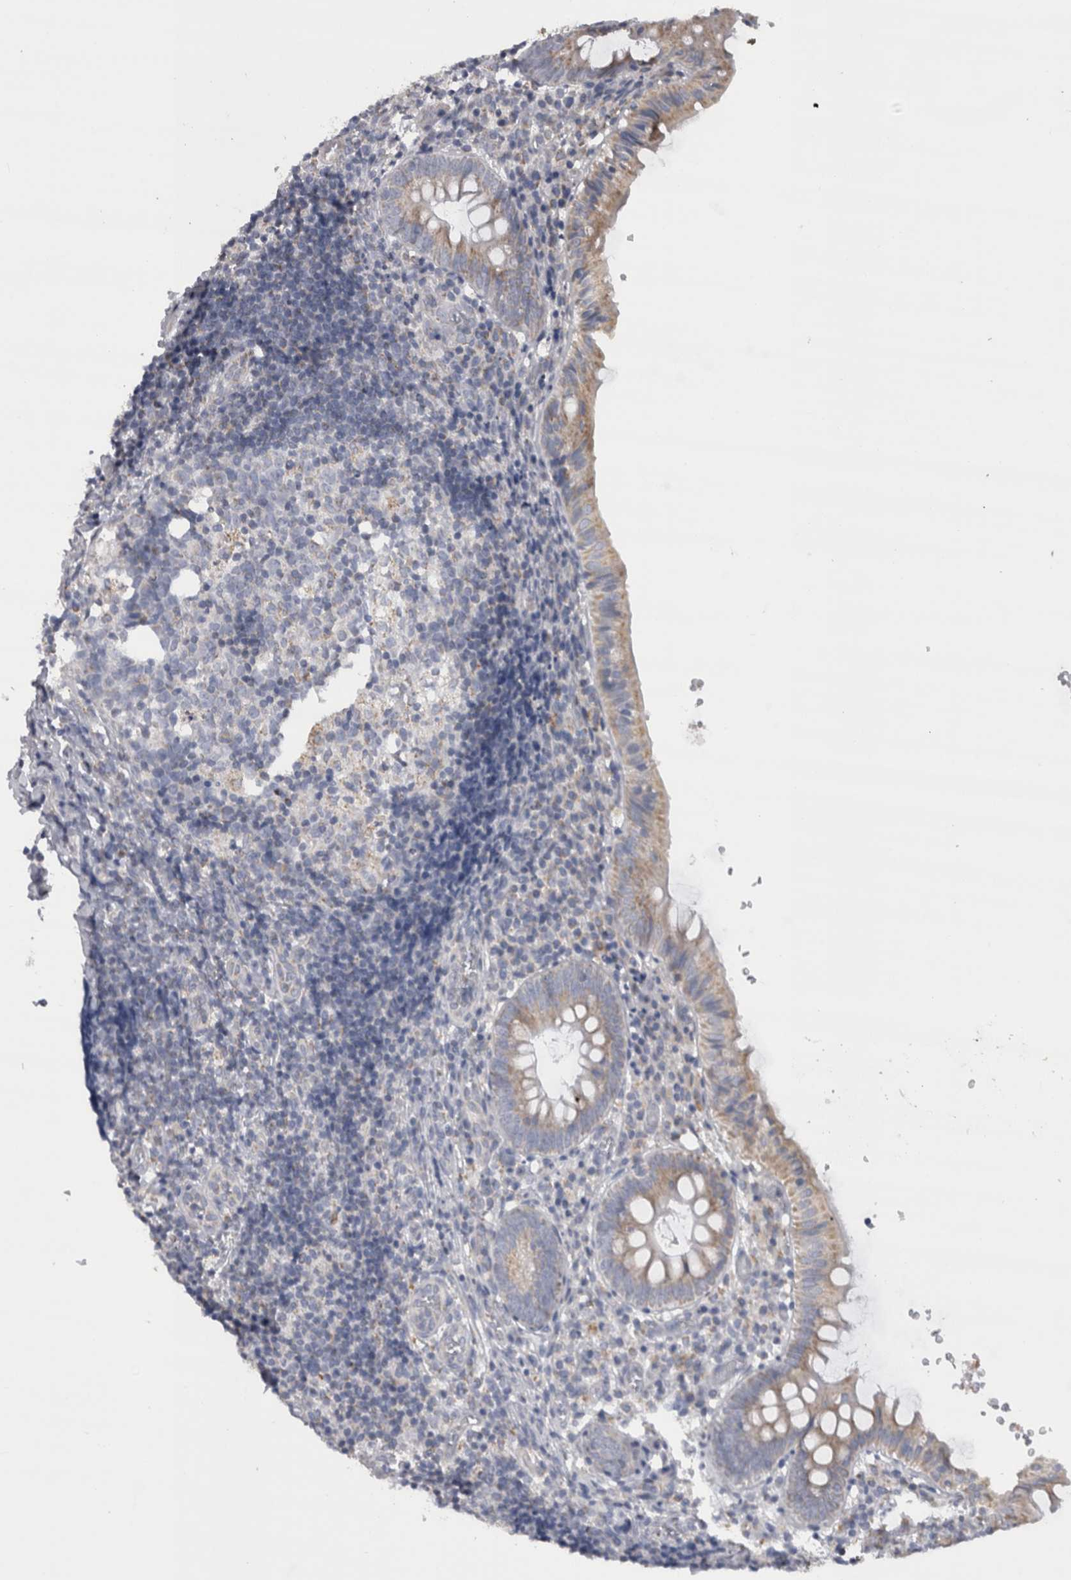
{"staining": {"intensity": "weak", "quantity": "25%-75%", "location": "cytoplasmic/membranous"}, "tissue": "appendix", "cell_type": "Glandular cells", "image_type": "normal", "snomed": [{"axis": "morphology", "description": "Normal tissue, NOS"}, {"axis": "topography", "description": "Appendix"}], "caption": "The image exhibits immunohistochemical staining of normal appendix. There is weak cytoplasmic/membranous staining is seen in about 25%-75% of glandular cells. (DAB IHC with brightfield microscopy, high magnification).", "gene": "DHRS4", "patient": {"sex": "male", "age": 8}}